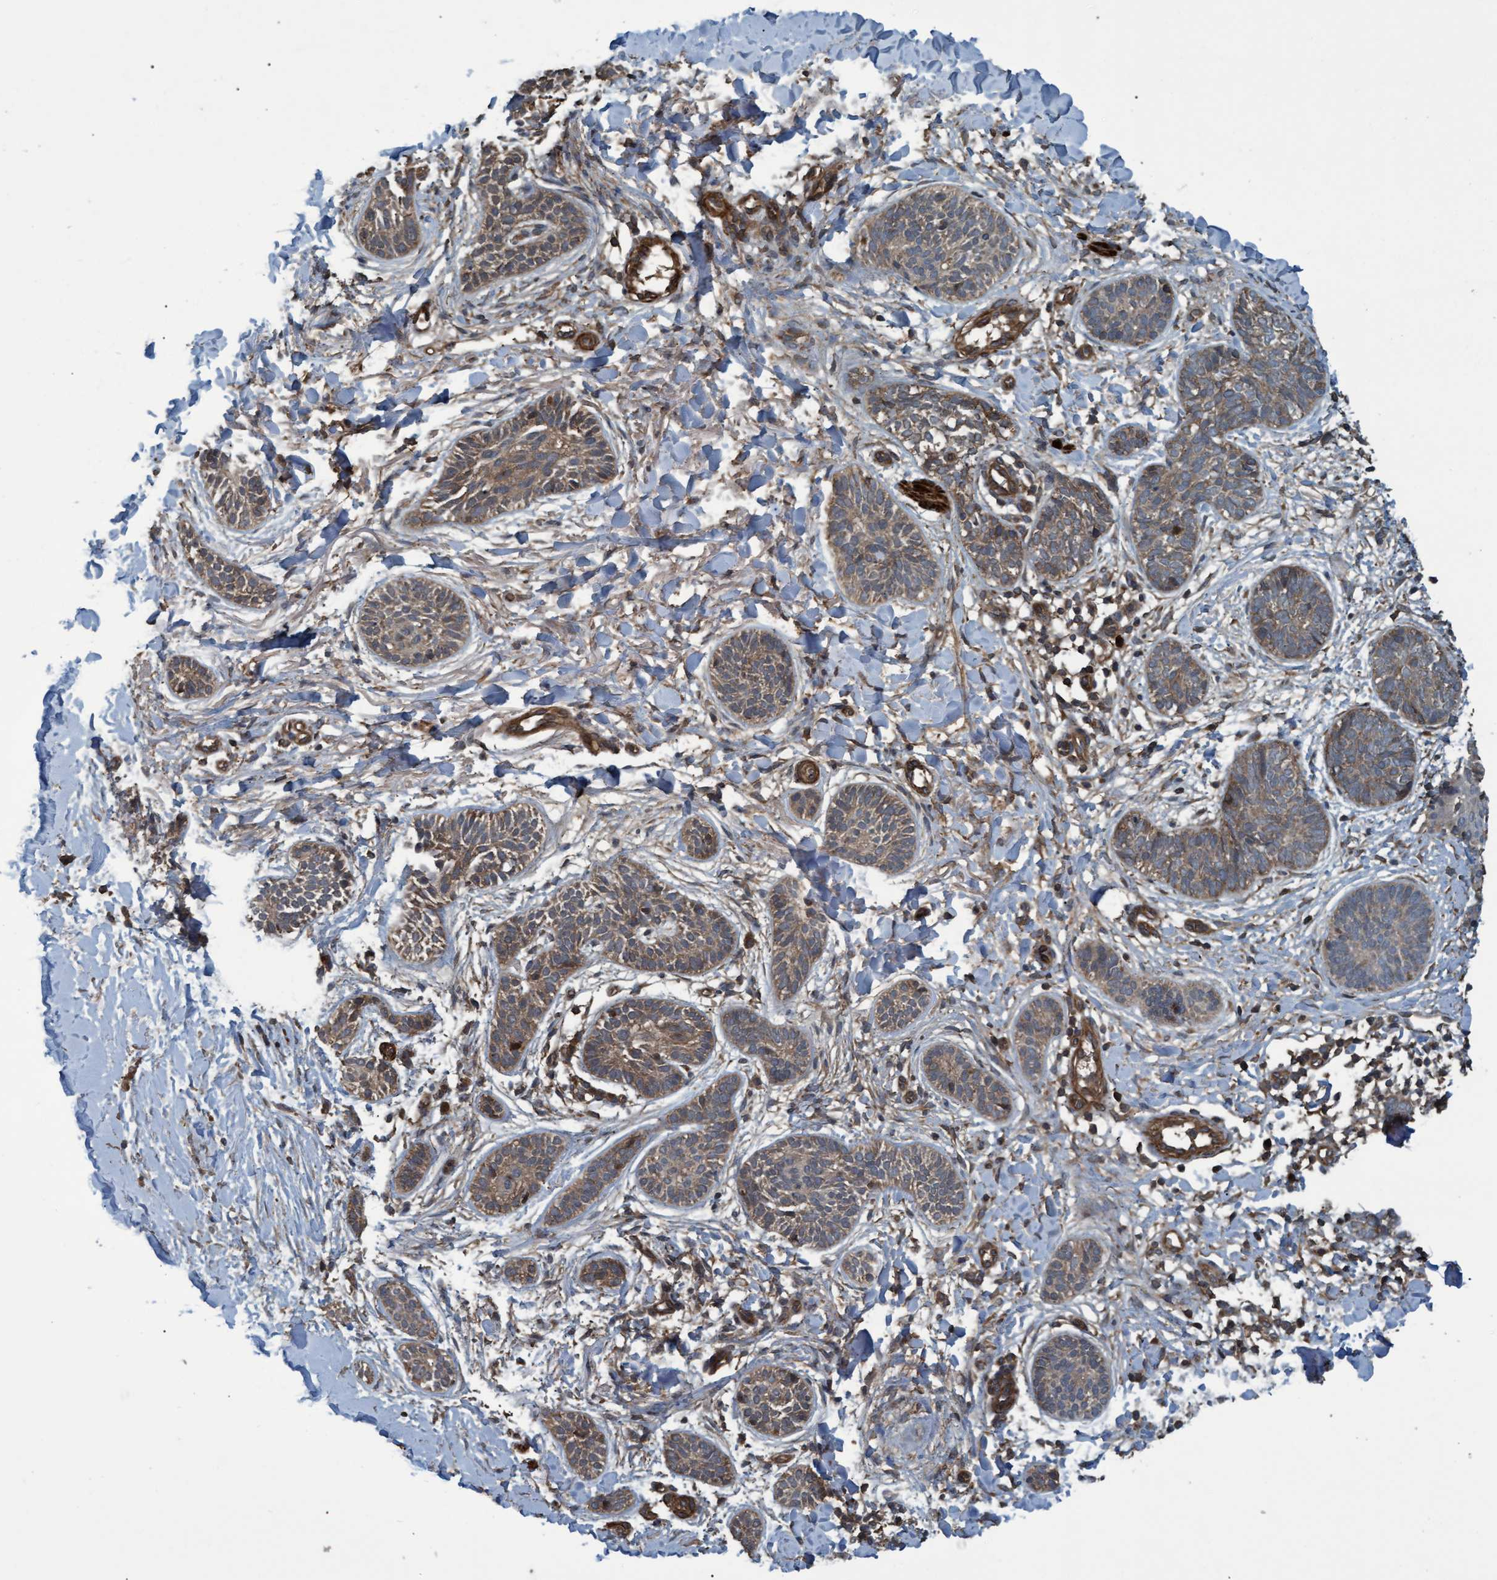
{"staining": {"intensity": "moderate", "quantity": "25%-75%", "location": "cytoplasmic/membranous"}, "tissue": "skin cancer", "cell_type": "Tumor cells", "image_type": "cancer", "snomed": [{"axis": "morphology", "description": "Normal tissue, NOS"}, {"axis": "morphology", "description": "Basal cell carcinoma"}, {"axis": "topography", "description": "Skin"}], "caption": "Immunohistochemistry (IHC) (DAB (3,3'-diaminobenzidine)) staining of human skin cancer (basal cell carcinoma) exhibits moderate cytoplasmic/membranous protein staining in about 25%-75% of tumor cells.", "gene": "GGT6", "patient": {"sex": "male", "age": 63}}